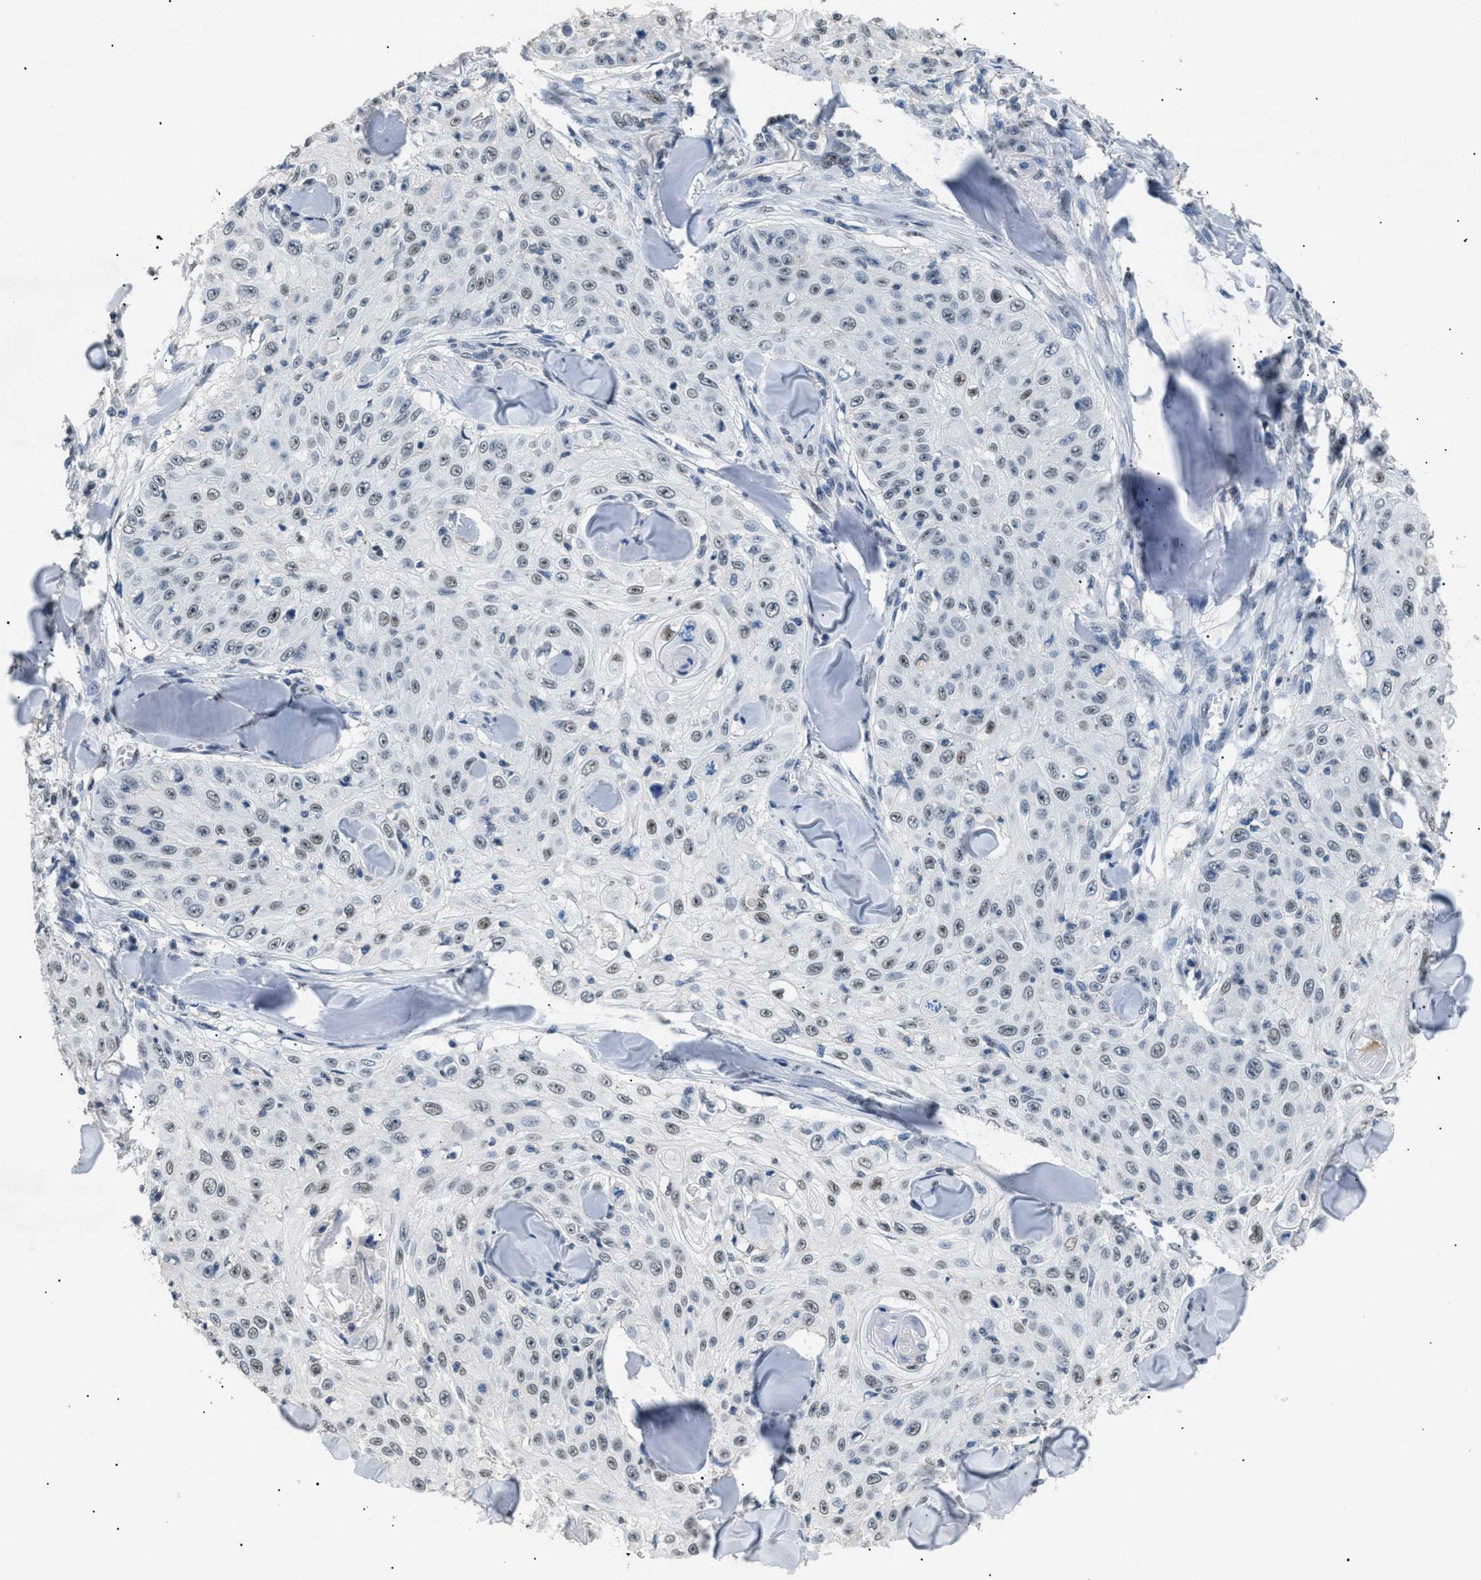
{"staining": {"intensity": "weak", "quantity": "25%-75%", "location": "nuclear"}, "tissue": "skin cancer", "cell_type": "Tumor cells", "image_type": "cancer", "snomed": [{"axis": "morphology", "description": "Squamous cell carcinoma, NOS"}, {"axis": "topography", "description": "Skin"}], "caption": "An immunohistochemistry (IHC) image of neoplastic tissue is shown. Protein staining in brown highlights weak nuclear positivity in squamous cell carcinoma (skin) within tumor cells.", "gene": "KCNC3", "patient": {"sex": "male", "age": 86}}